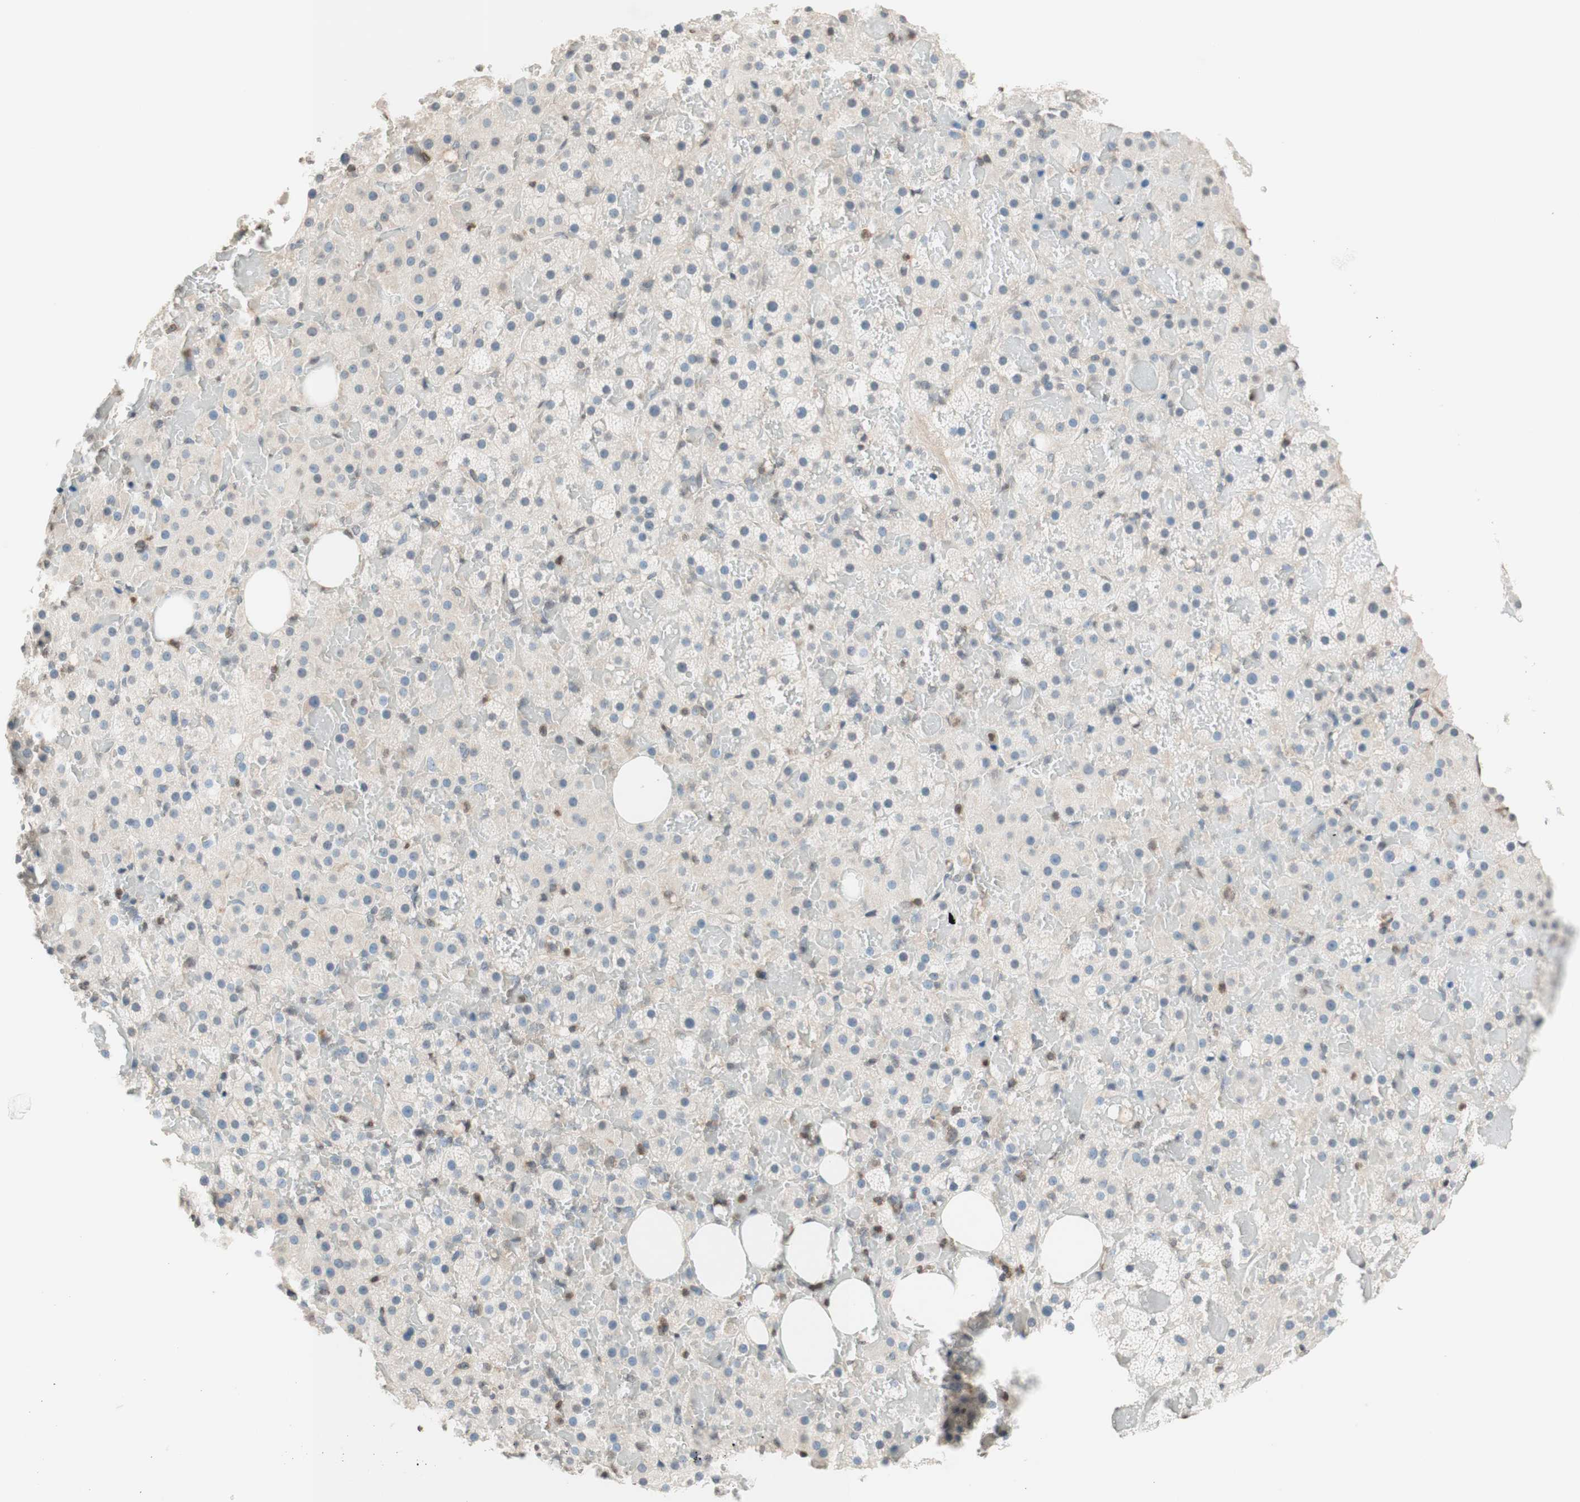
{"staining": {"intensity": "weak", "quantity": "<25%", "location": "cytoplasmic/membranous"}, "tissue": "adrenal gland", "cell_type": "Glandular cells", "image_type": "normal", "snomed": [{"axis": "morphology", "description": "Normal tissue, NOS"}, {"axis": "topography", "description": "Adrenal gland"}], "caption": "Immunohistochemistry (IHC) histopathology image of unremarkable adrenal gland: human adrenal gland stained with DAB shows no significant protein staining in glandular cells. (IHC, brightfield microscopy, high magnification).", "gene": "WIPF1", "patient": {"sex": "female", "age": 59}}